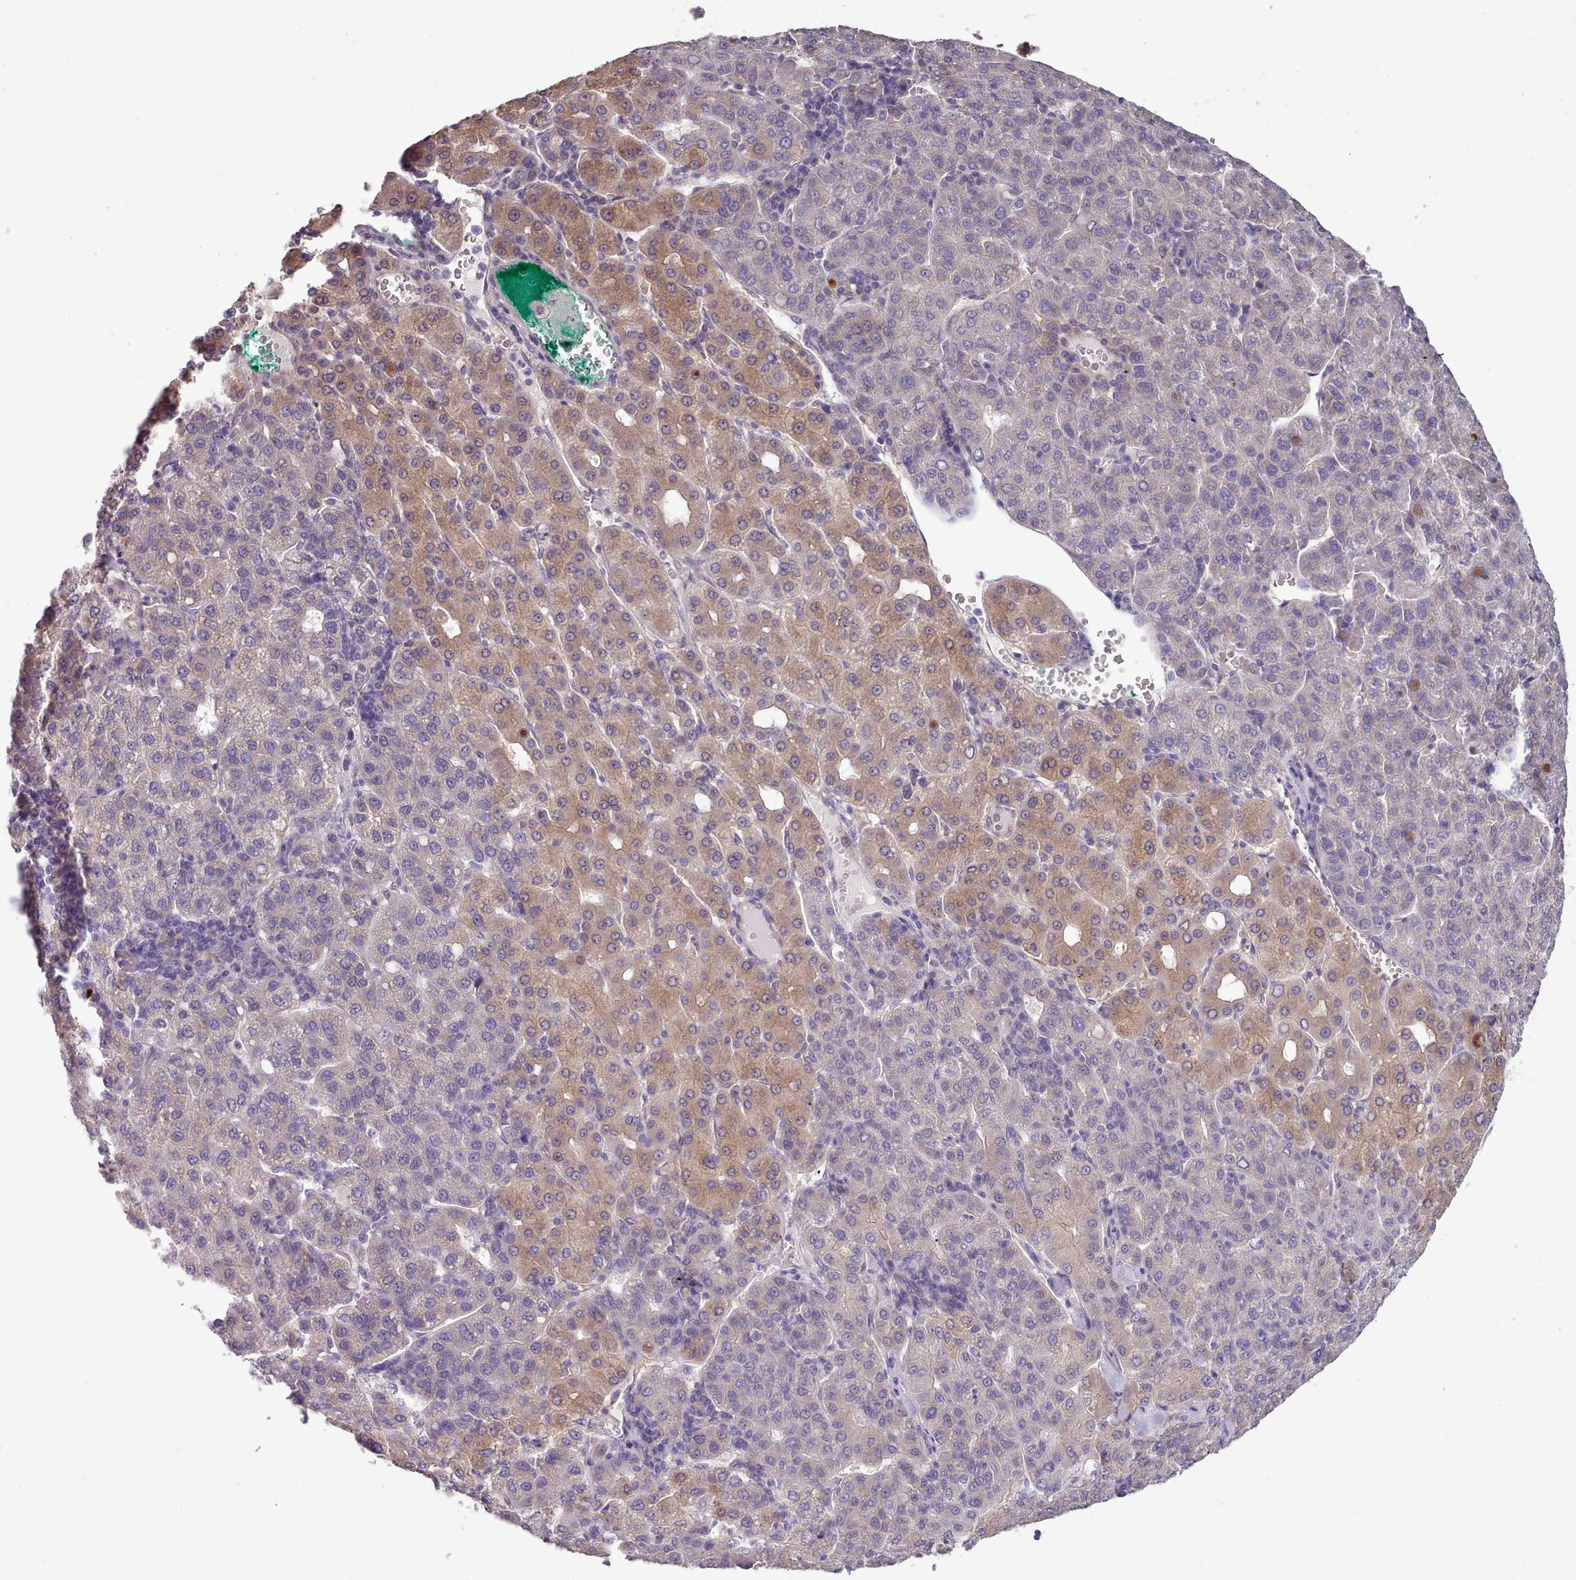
{"staining": {"intensity": "moderate", "quantity": "25%-75%", "location": "cytoplasmic/membranous"}, "tissue": "liver cancer", "cell_type": "Tumor cells", "image_type": "cancer", "snomed": [{"axis": "morphology", "description": "Carcinoma, Hepatocellular, NOS"}, {"axis": "topography", "description": "Liver"}], "caption": "A brown stain shows moderate cytoplasmic/membranous positivity of a protein in human liver cancer tumor cells. (DAB IHC with brightfield microscopy, high magnification).", "gene": "DPF1", "patient": {"sex": "male", "age": 65}}